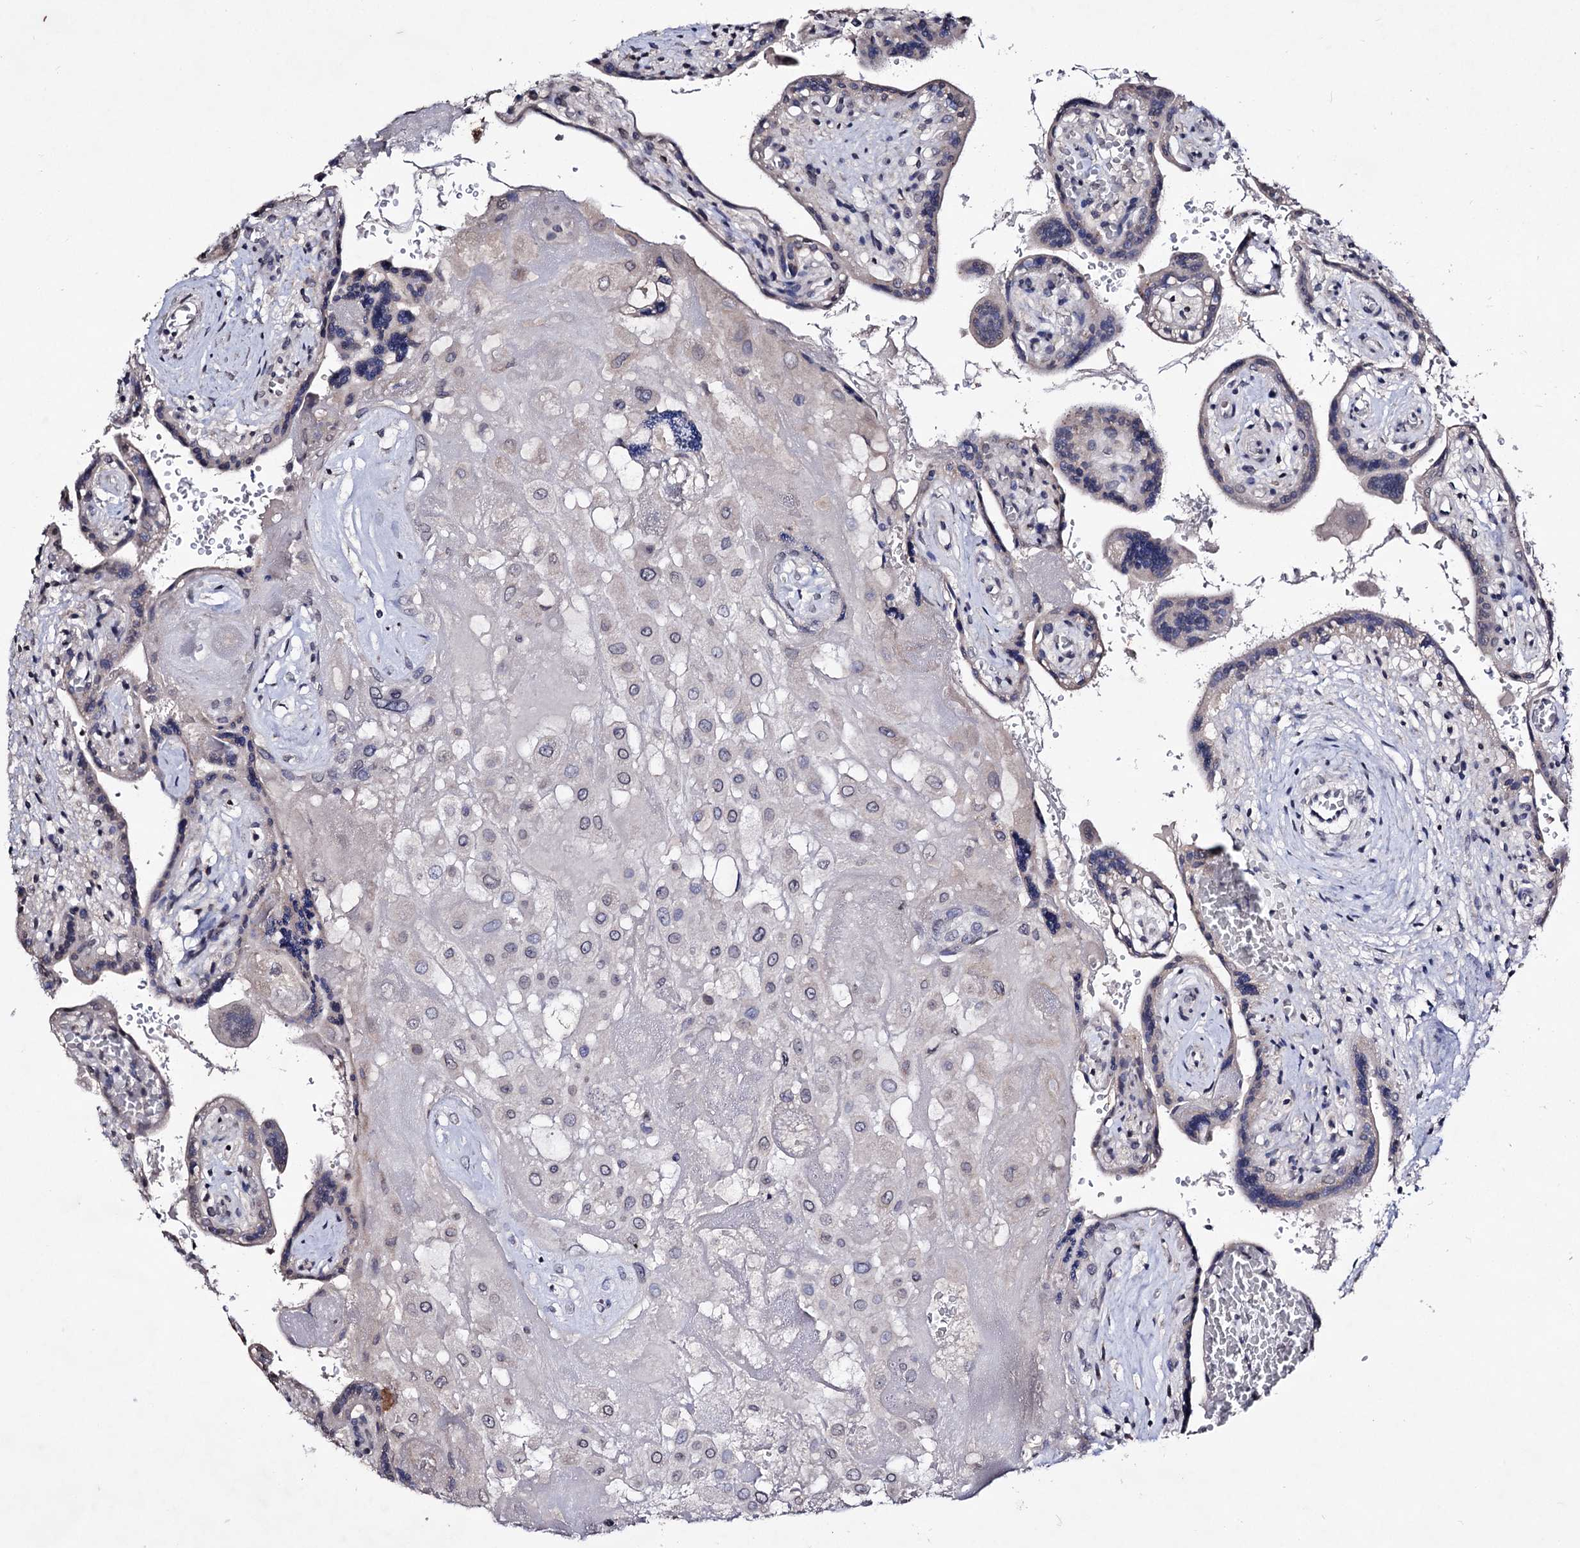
{"staining": {"intensity": "negative", "quantity": "none", "location": "none"}, "tissue": "placenta", "cell_type": "Decidual cells", "image_type": "normal", "snomed": [{"axis": "morphology", "description": "Normal tissue, NOS"}, {"axis": "topography", "description": "Placenta"}], "caption": "This is a image of IHC staining of benign placenta, which shows no expression in decidual cells. The staining is performed using DAB brown chromogen with nuclei counter-stained in using hematoxylin.", "gene": "PLIN1", "patient": {"sex": "female", "age": 37}}